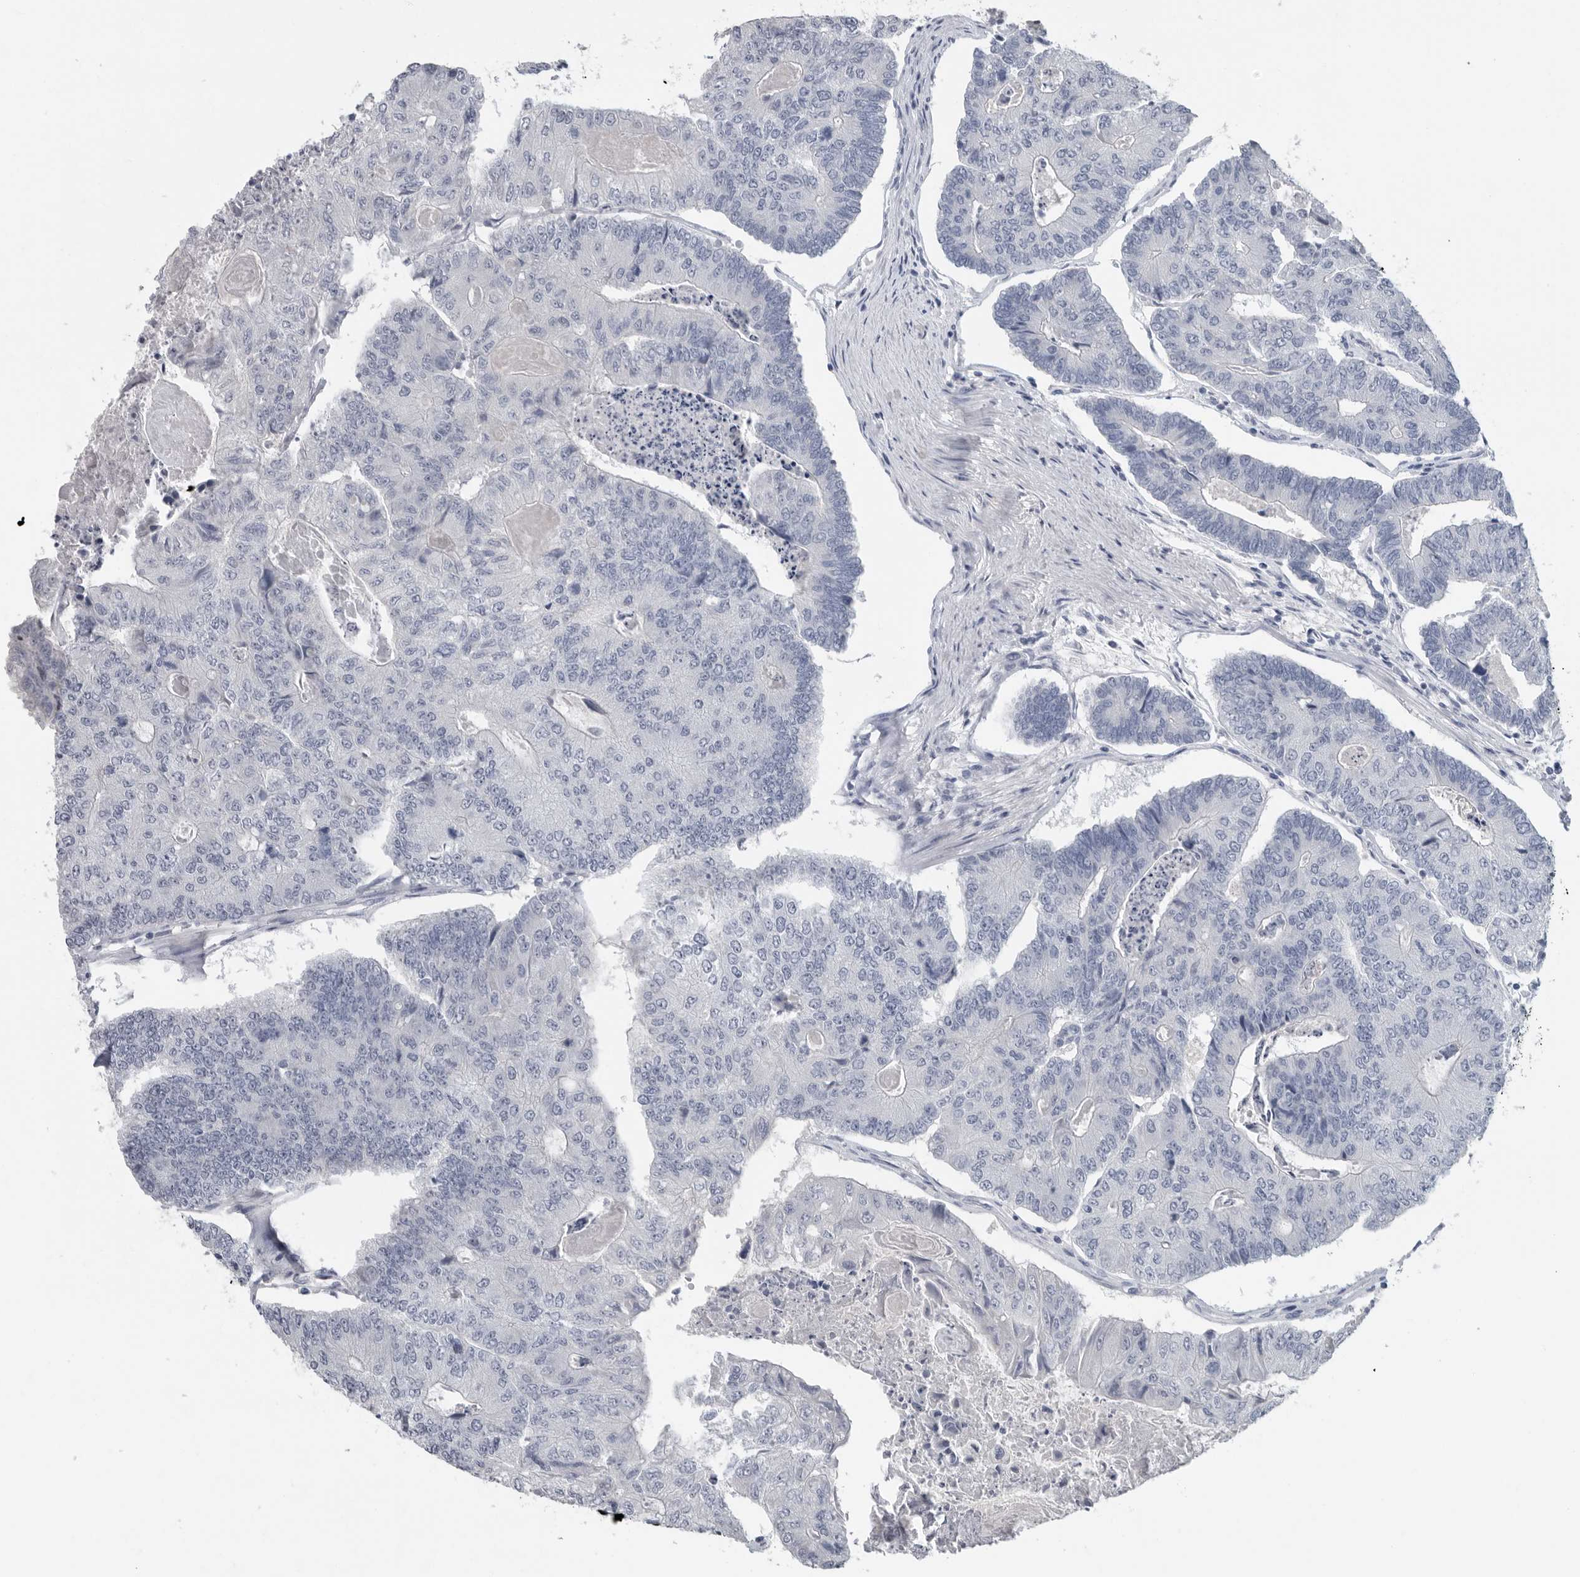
{"staining": {"intensity": "negative", "quantity": "none", "location": "none"}, "tissue": "colorectal cancer", "cell_type": "Tumor cells", "image_type": "cancer", "snomed": [{"axis": "morphology", "description": "Adenocarcinoma, NOS"}, {"axis": "topography", "description": "Colon"}], "caption": "IHC of human colorectal cancer reveals no expression in tumor cells. (Immunohistochemistry, brightfield microscopy, high magnification).", "gene": "REG4", "patient": {"sex": "female", "age": 67}}